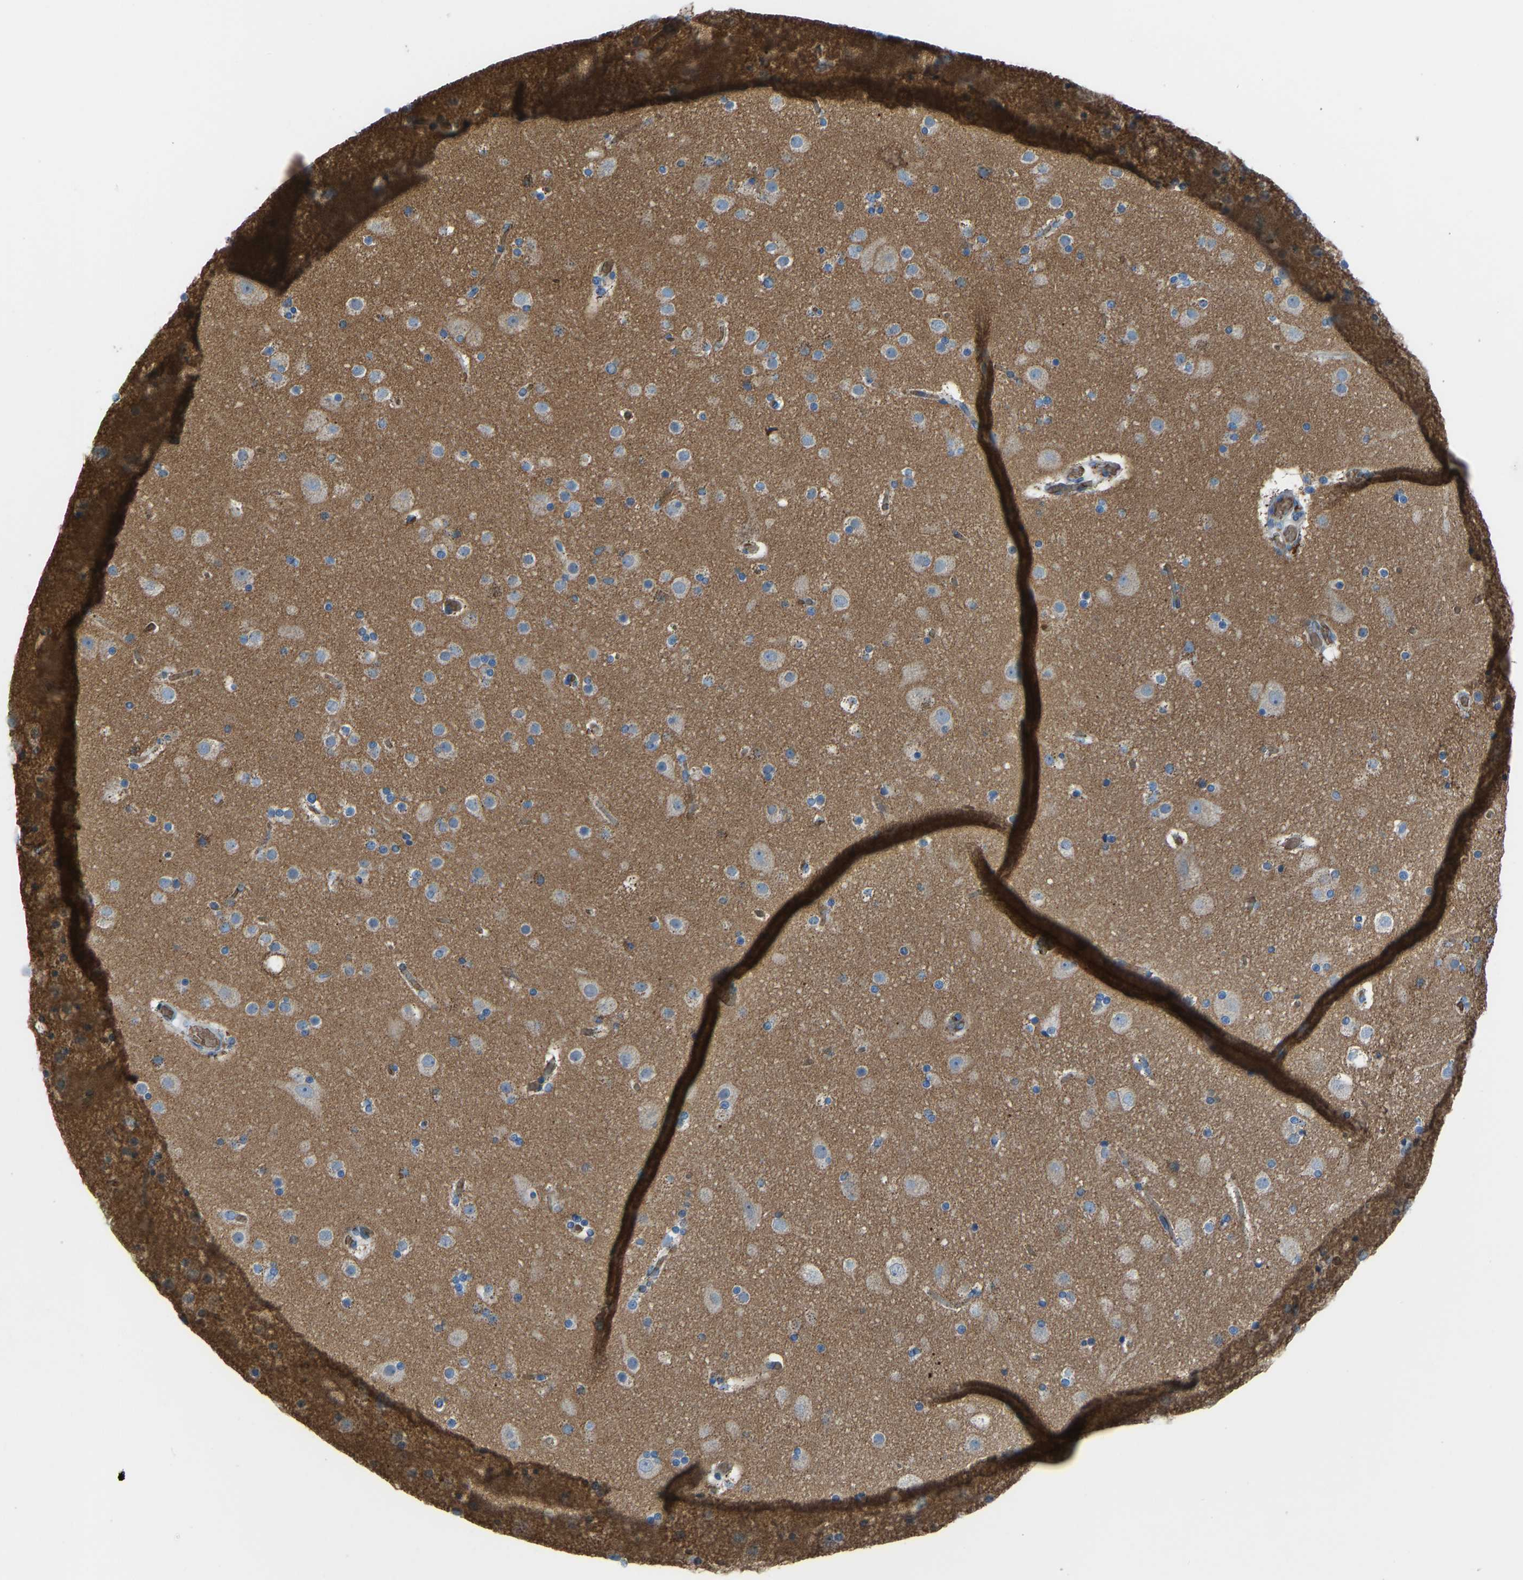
{"staining": {"intensity": "negative", "quantity": "none", "location": "none"}, "tissue": "cerebral cortex", "cell_type": "Endothelial cells", "image_type": "normal", "snomed": [{"axis": "morphology", "description": "Normal tissue, NOS"}, {"axis": "topography", "description": "Cerebral cortex"}], "caption": "Protein analysis of benign cerebral cortex exhibits no significant expression in endothelial cells. (DAB (3,3'-diaminobenzidine) immunohistochemistry with hematoxylin counter stain).", "gene": "PIGS", "patient": {"sex": "male", "age": 57}}